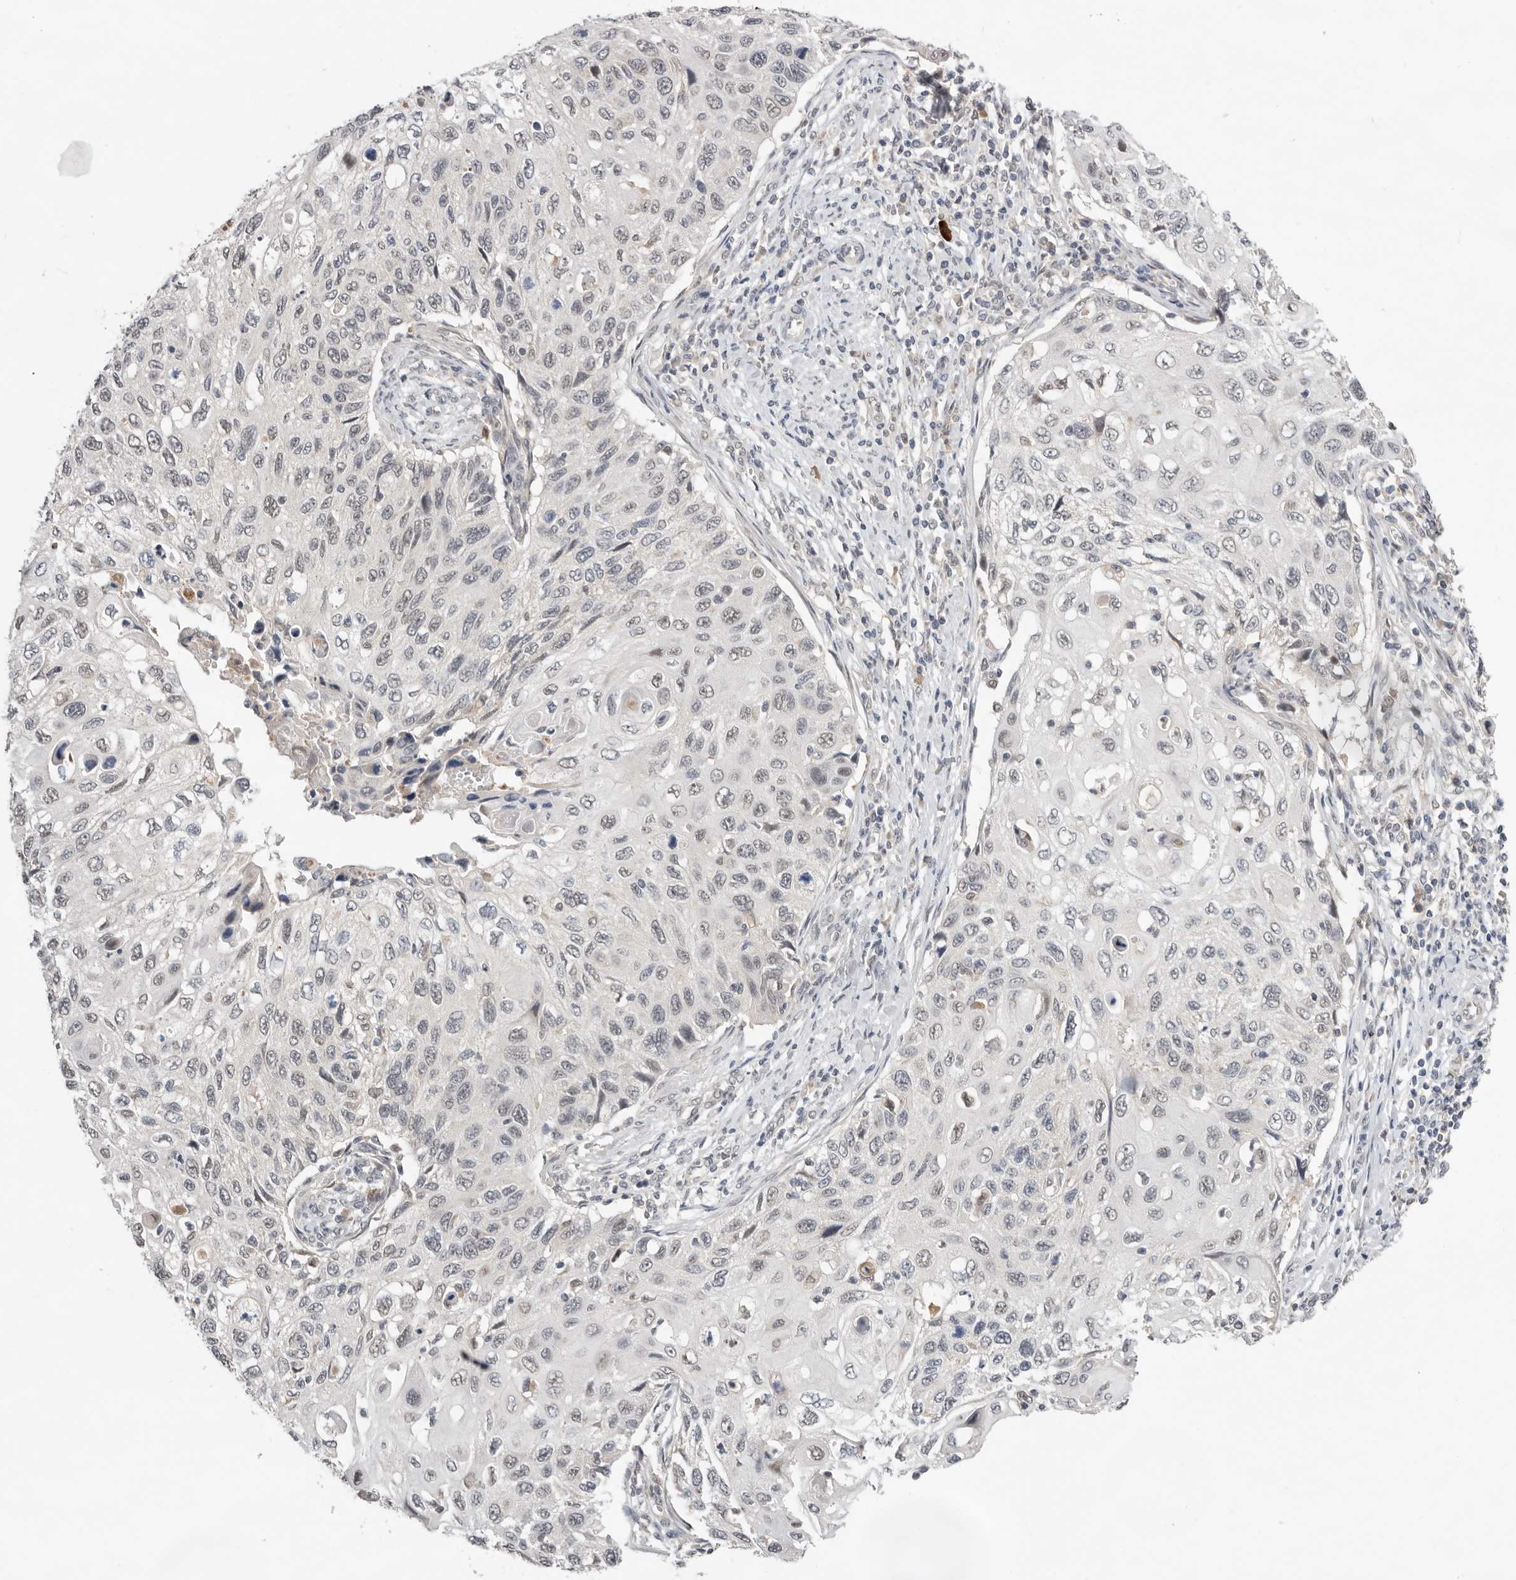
{"staining": {"intensity": "negative", "quantity": "none", "location": "none"}, "tissue": "cervical cancer", "cell_type": "Tumor cells", "image_type": "cancer", "snomed": [{"axis": "morphology", "description": "Squamous cell carcinoma, NOS"}, {"axis": "topography", "description": "Cervix"}], "caption": "Immunohistochemical staining of cervical cancer (squamous cell carcinoma) reveals no significant expression in tumor cells. (DAB (3,3'-diaminobenzidine) immunohistochemistry (IHC) with hematoxylin counter stain).", "gene": "BRCA2", "patient": {"sex": "female", "age": 70}}